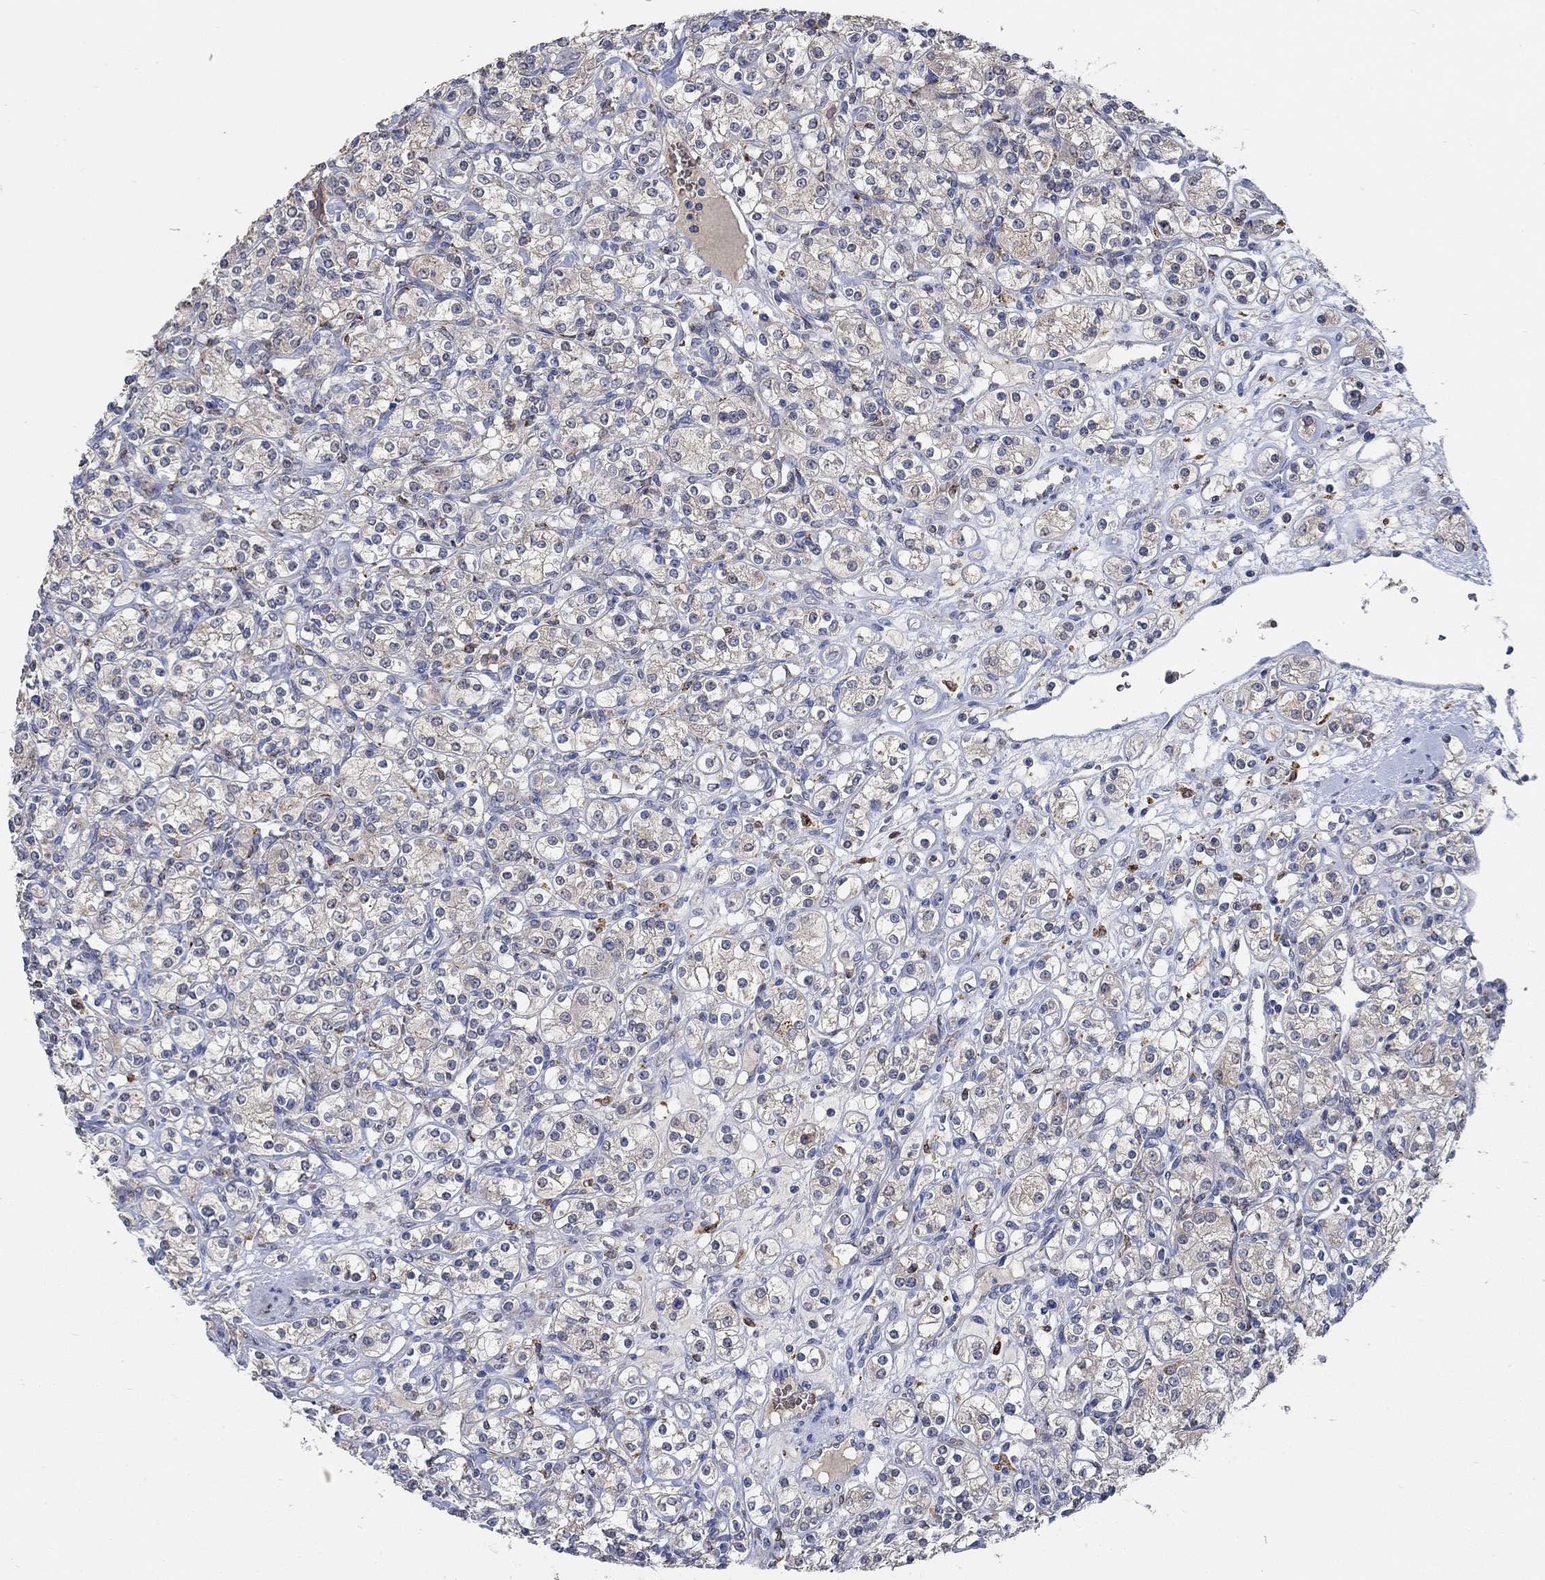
{"staining": {"intensity": "negative", "quantity": "none", "location": "none"}, "tissue": "renal cancer", "cell_type": "Tumor cells", "image_type": "cancer", "snomed": [{"axis": "morphology", "description": "Adenocarcinoma, NOS"}, {"axis": "topography", "description": "Kidney"}], "caption": "This is an immunohistochemistry micrograph of renal cancer. There is no positivity in tumor cells.", "gene": "MPP1", "patient": {"sex": "male", "age": 77}}